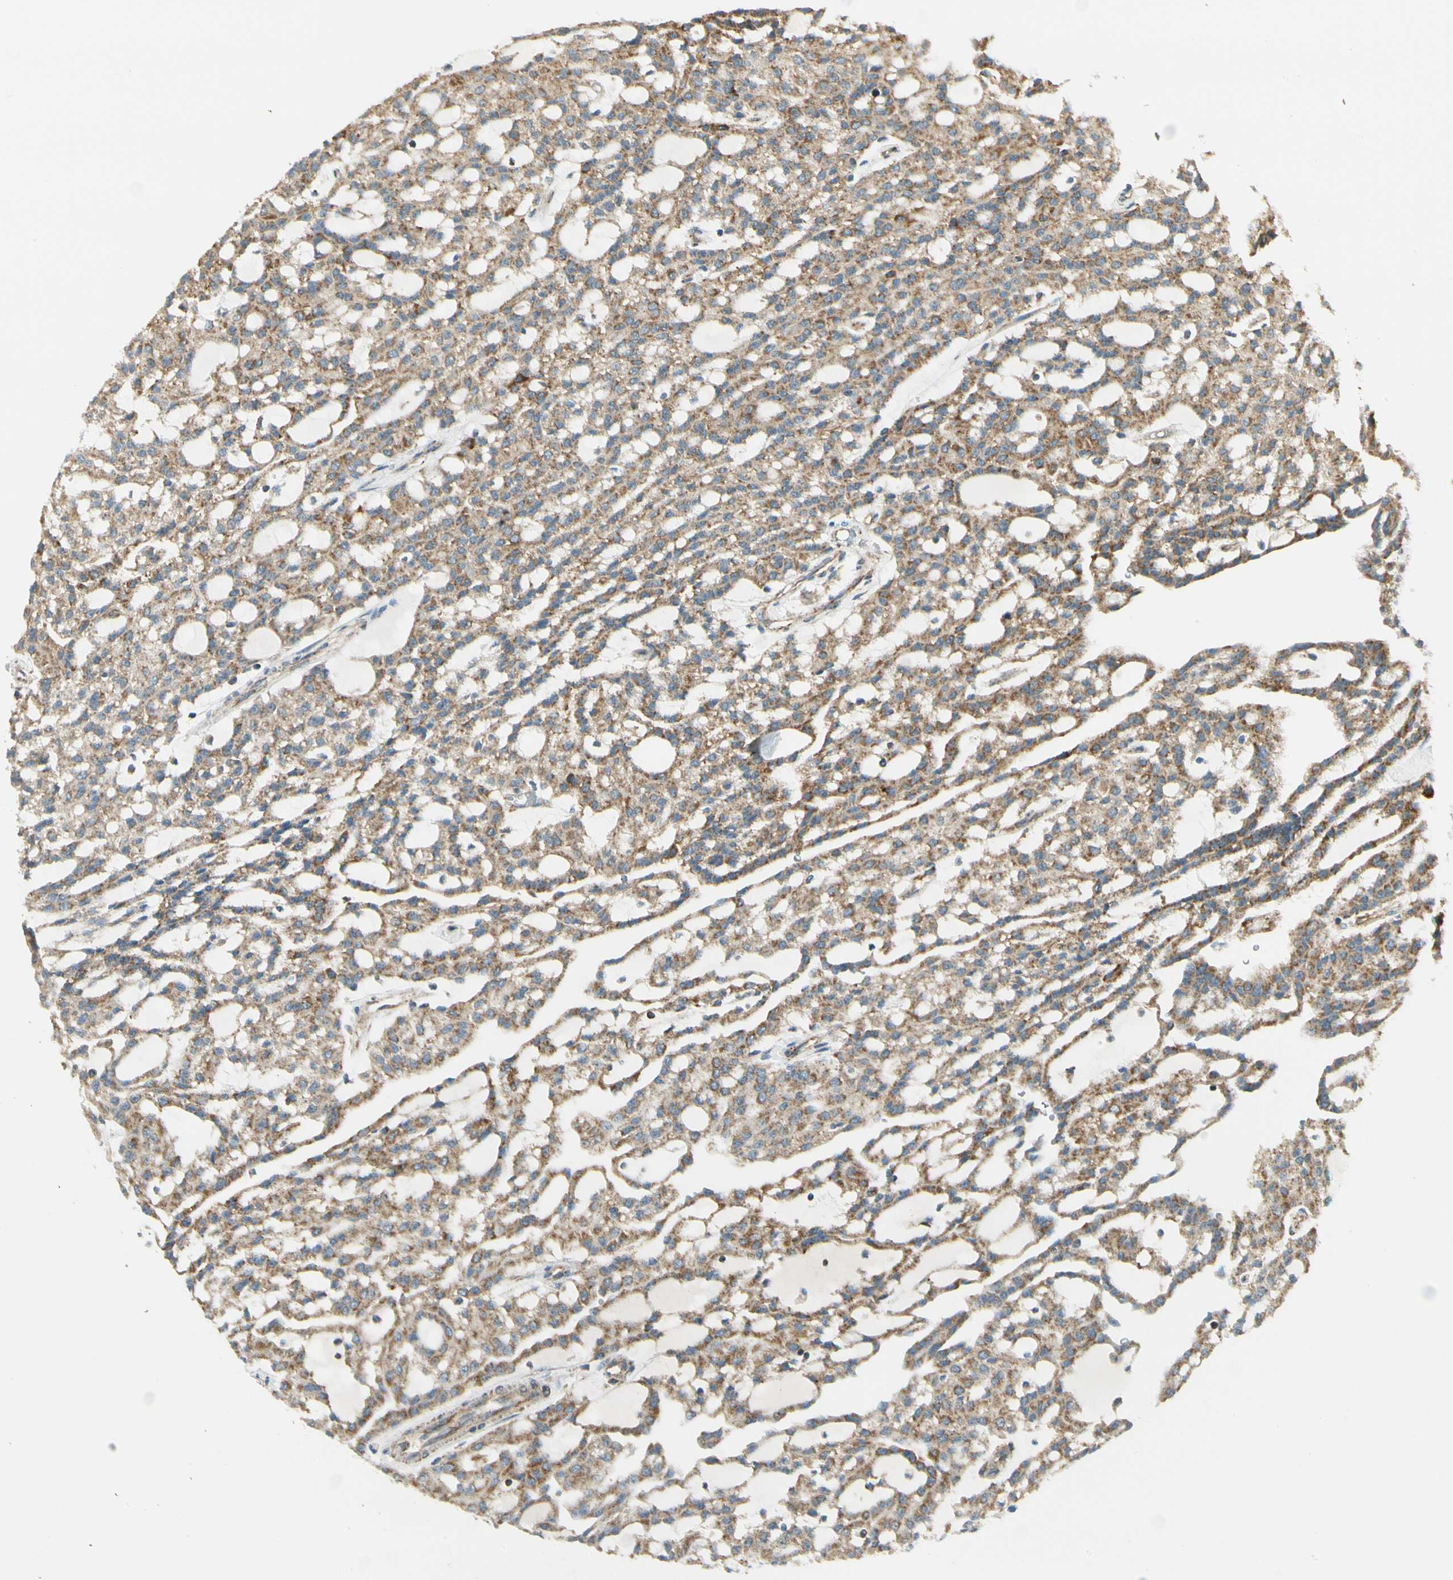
{"staining": {"intensity": "moderate", "quantity": ">75%", "location": "cytoplasmic/membranous"}, "tissue": "renal cancer", "cell_type": "Tumor cells", "image_type": "cancer", "snomed": [{"axis": "morphology", "description": "Adenocarcinoma, NOS"}, {"axis": "topography", "description": "Kidney"}], "caption": "Tumor cells exhibit medium levels of moderate cytoplasmic/membranous positivity in approximately >75% of cells in human renal adenocarcinoma. The staining is performed using DAB (3,3'-diaminobenzidine) brown chromogen to label protein expression. The nuclei are counter-stained blue using hematoxylin.", "gene": "EPHB3", "patient": {"sex": "male", "age": 63}}